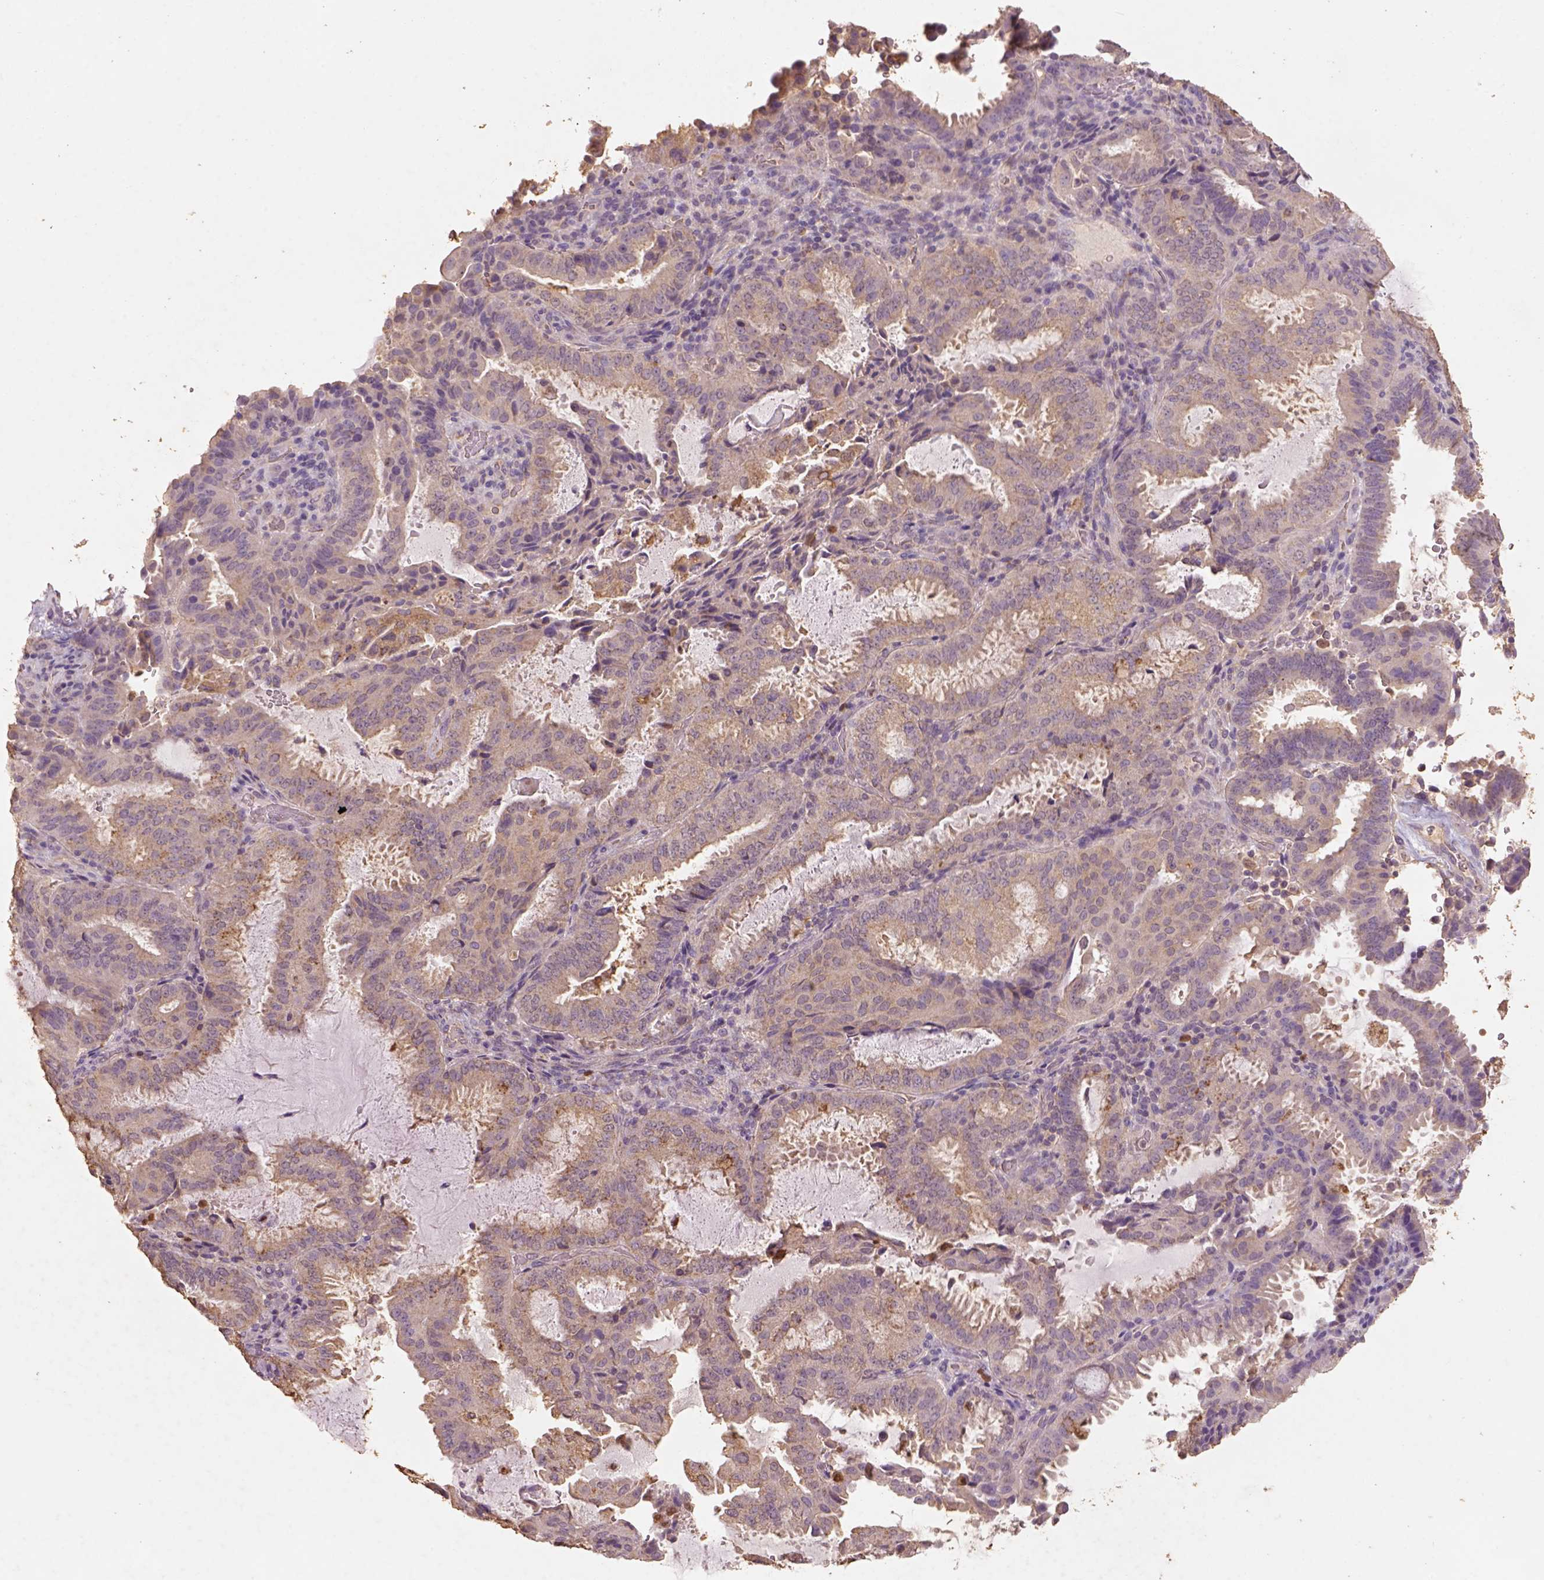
{"staining": {"intensity": "weak", "quantity": "<25%", "location": "cytoplasmic/membranous"}, "tissue": "ovarian cancer", "cell_type": "Tumor cells", "image_type": "cancer", "snomed": [{"axis": "morphology", "description": "Carcinoma, endometroid"}, {"axis": "topography", "description": "Ovary"}], "caption": "Ovarian cancer (endometroid carcinoma) was stained to show a protein in brown. There is no significant positivity in tumor cells. (DAB immunohistochemistry with hematoxylin counter stain).", "gene": "AP2B1", "patient": {"sex": "female", "age": 41}}